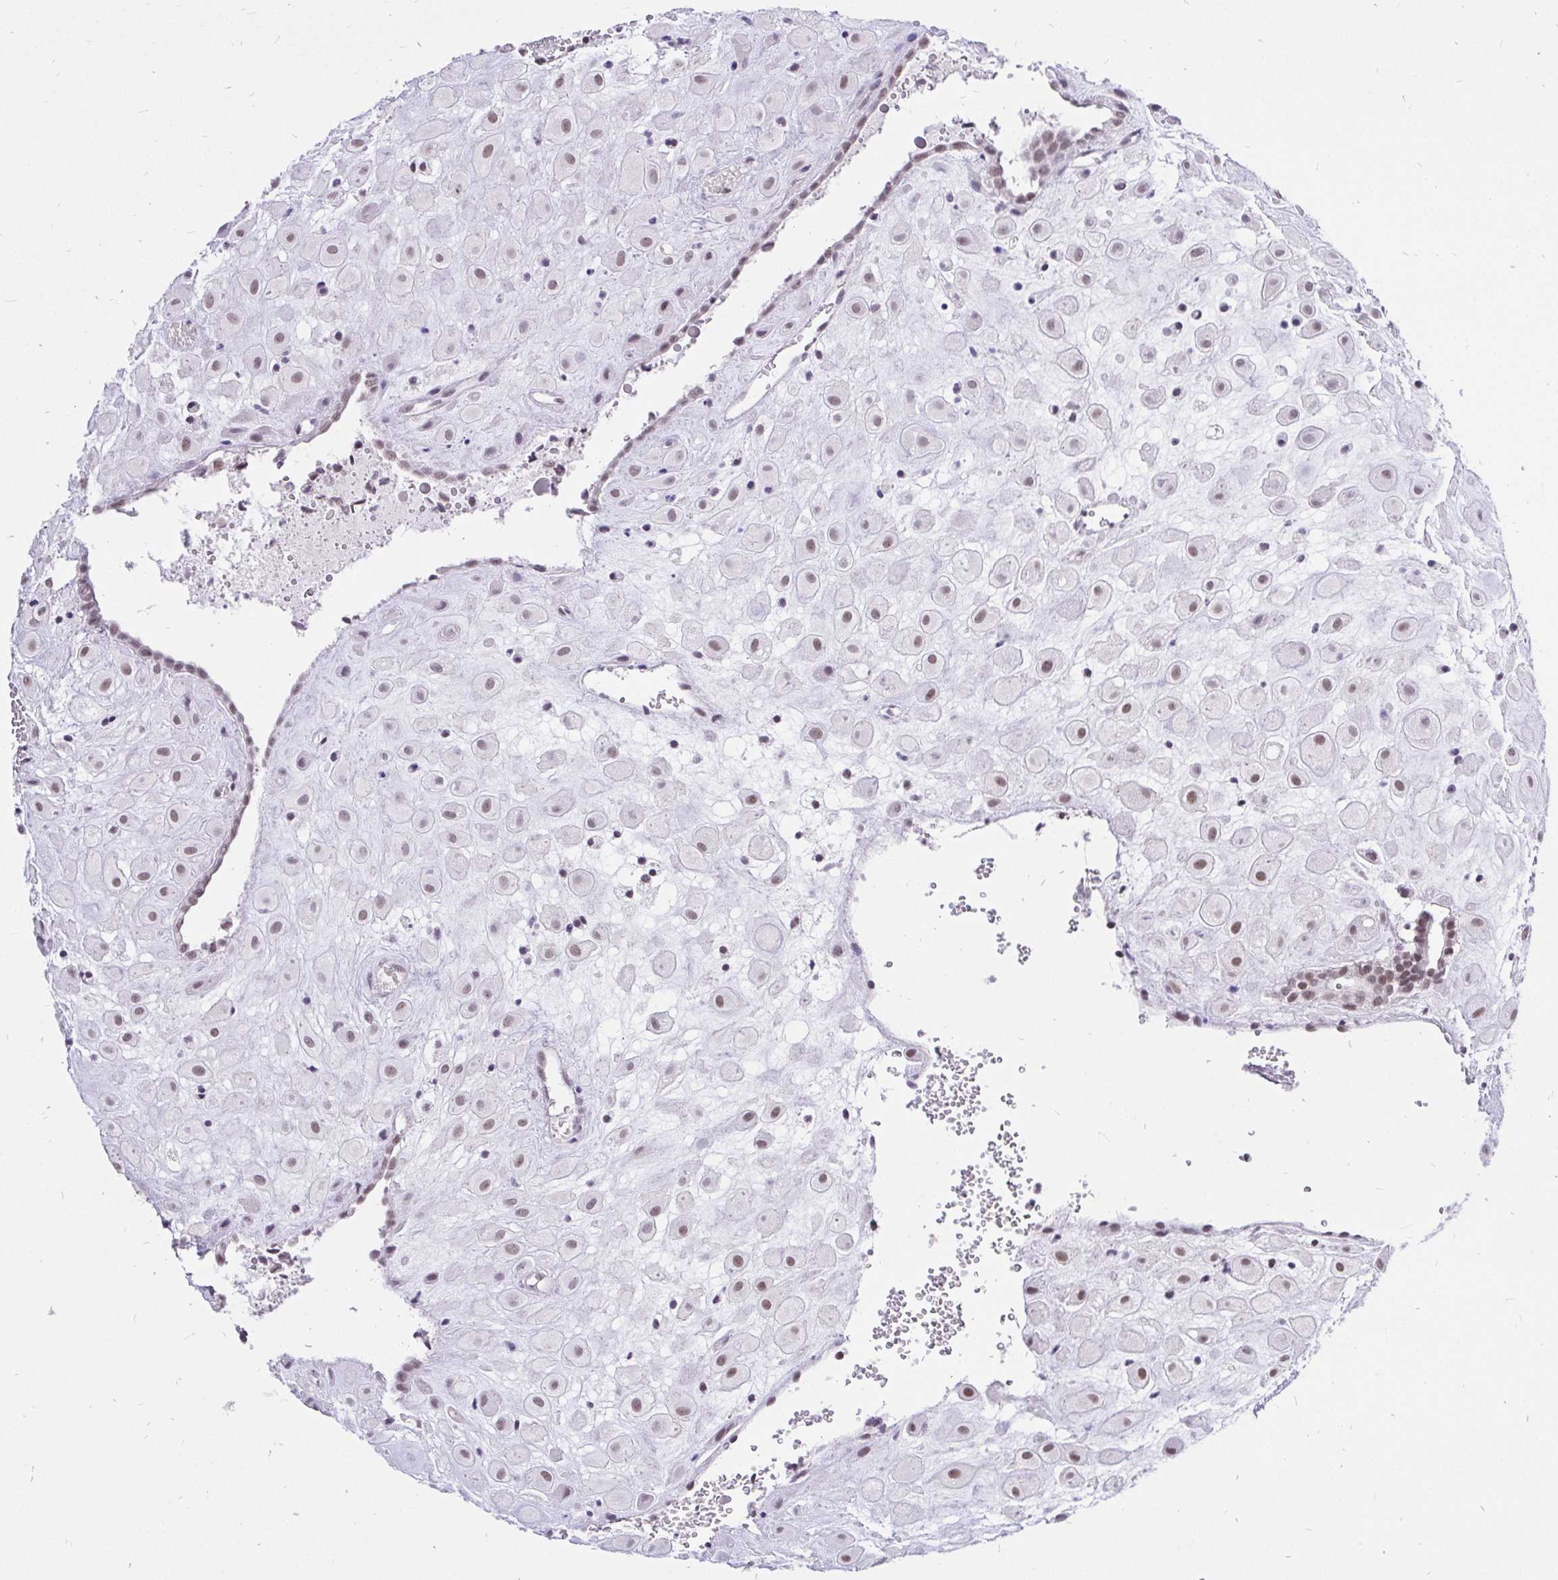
{"staining": {"intensity": "moderate", "quantity": "25%-75%", "location": "nuclear"}, "tissue": "placenta", "cell_type": "Decidual cells", "image_type": "normal", "snomed": [{"axis": "morphology", "description": "Normal tissue, NOS"}, {"axis": "topography", "description": "Placenta"}], "caption": "Benign placenta displays moderate nuclear staining in about 25%-75% of decidual cells.", "gene": "ZNF860", "patient": {"sex": "female", "age": 24}}